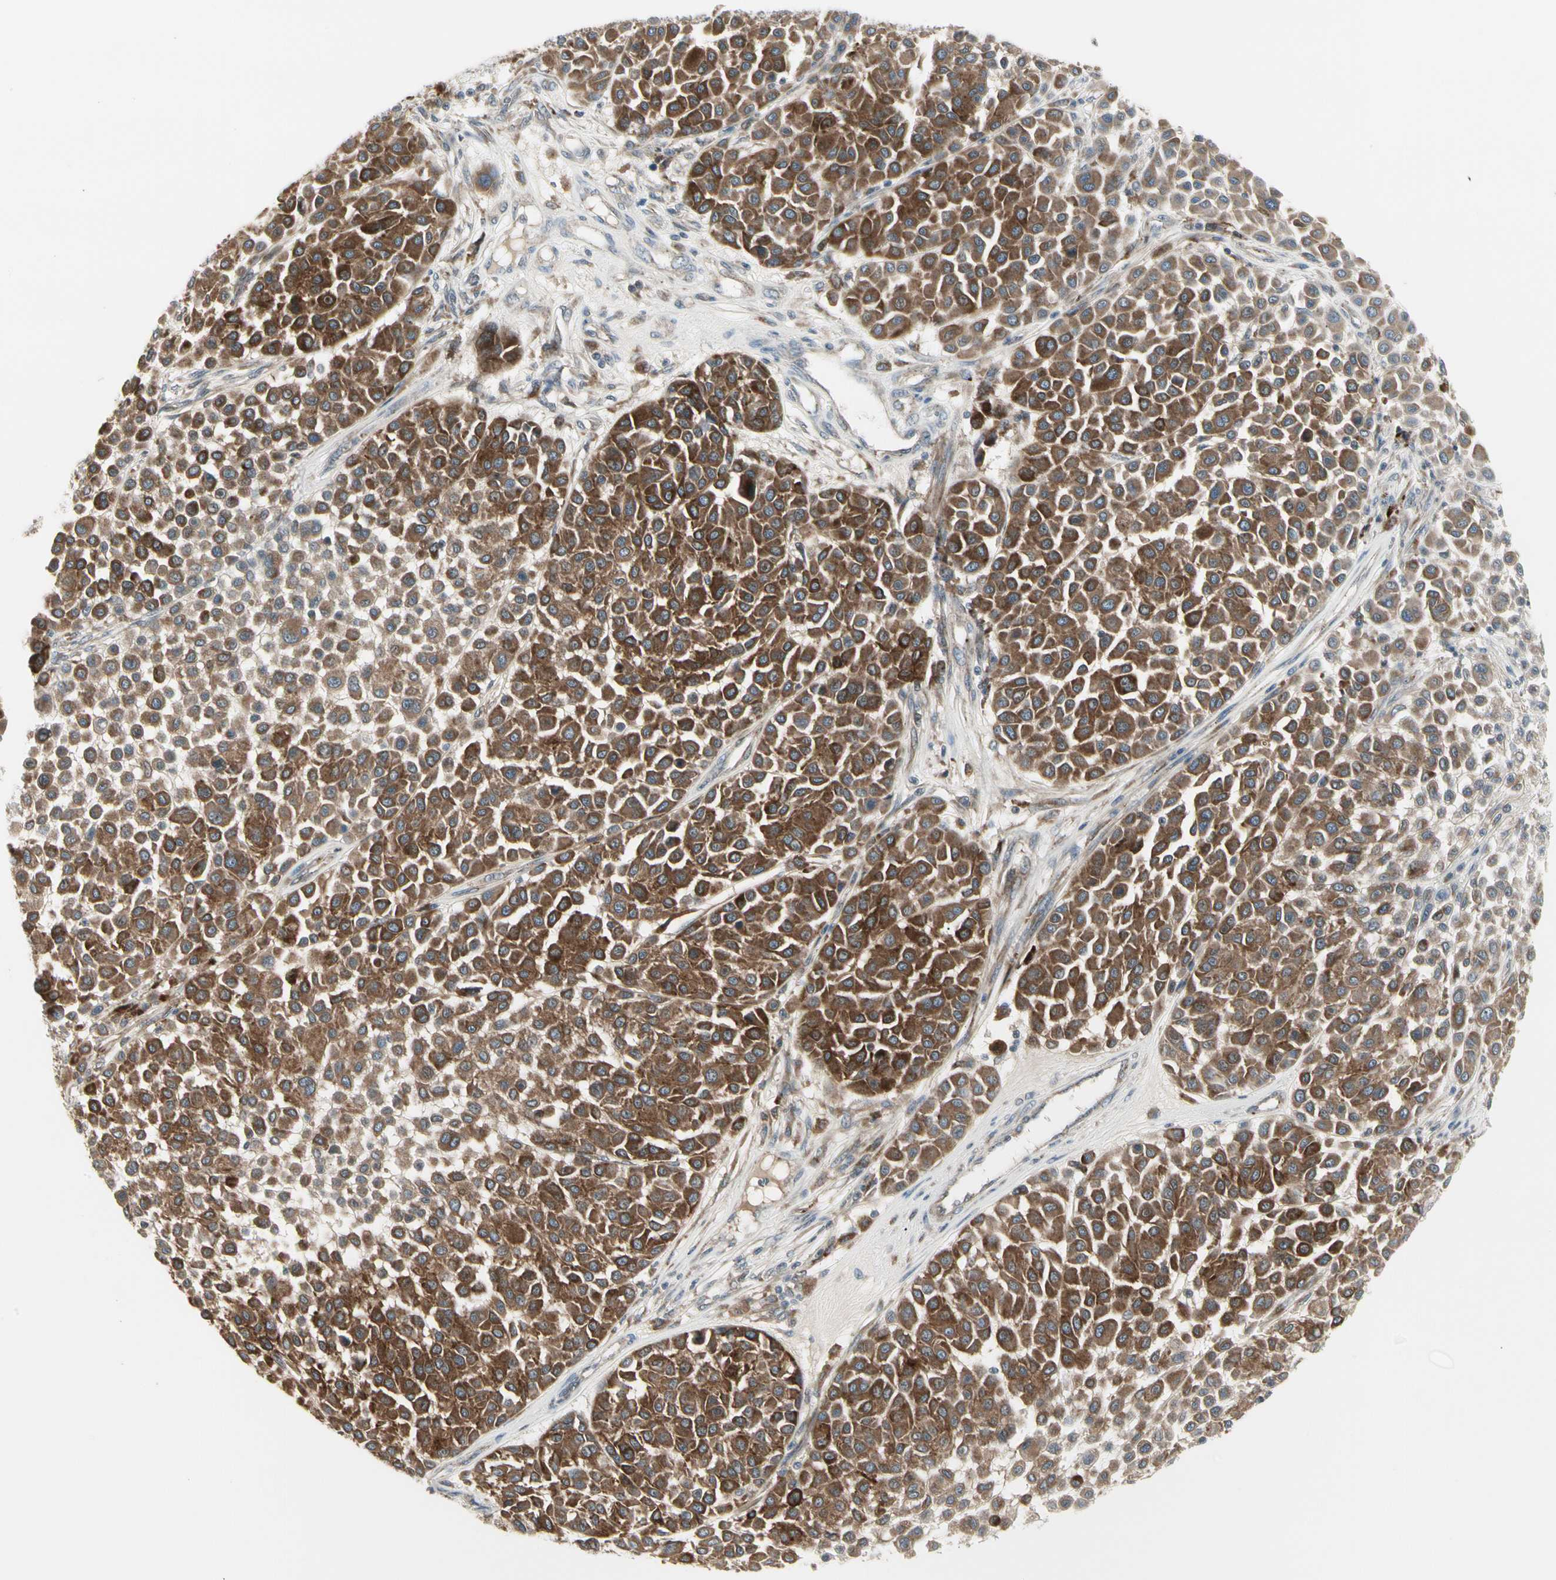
{"staining": {"intensity": "moderate", "quantity": ">75%", "location": "cytoplasmic/membranous"}, "tissue": "melanoma", "cell_type": "Tumor cells", "image_type": "cancer", "snomed": [{"axis": "morphology", "description": "Malignant melanoma, Metastatic site"}, {"axis": "topography", "description": "Soft tissue"}], "caption": "IHC photomicrograph of neoplastic tissue: human melanoma stained using immunohistochemistry displays medium levels of moderate protein expression localized specifically in the cytoplasmic/membranous of tumor cells, appearing as a cytoplasmic/membranous brown color.", "gene": "GRN", "patient": {"sex": "male", "age": 41}}